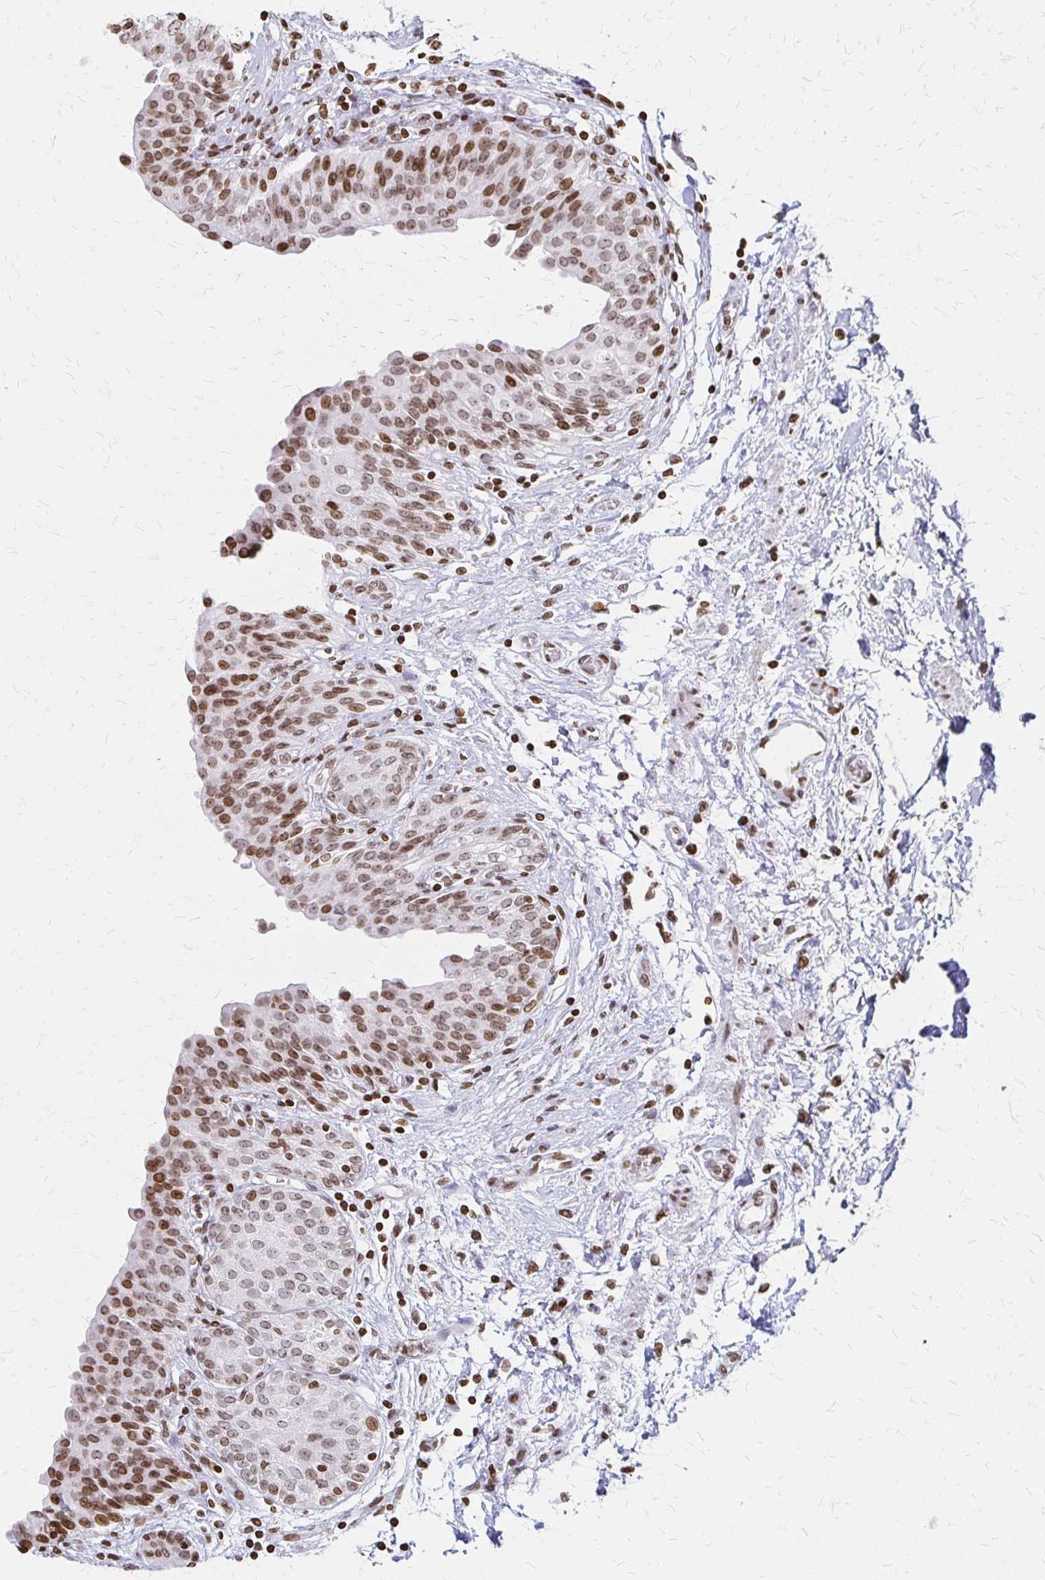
{"staining": {"intensity": "moderate", "quantity": ">75%", "location": "nuclear"}, "tissue": "urinary bladder", "cell_type": "Urothelial cells", "image_type": "normal", "snomed": [{"axis": "morphology", "description": "Normal tissue, NOS"}, {"axis": "topography", "description": "Urinary bladder"}], "caption": "High-magnification brightfield microscopy of normal urinary bladder stained with DAB (3,3'-diaminobenzidine) (brown) and counterstained with hematoxylin (blue). urothelial cells exhibit moderate nuclear staining is present in approximately>75% of cells.", "gene": "ZNF280C", "patient": {"sex": "male", "age": 68}}